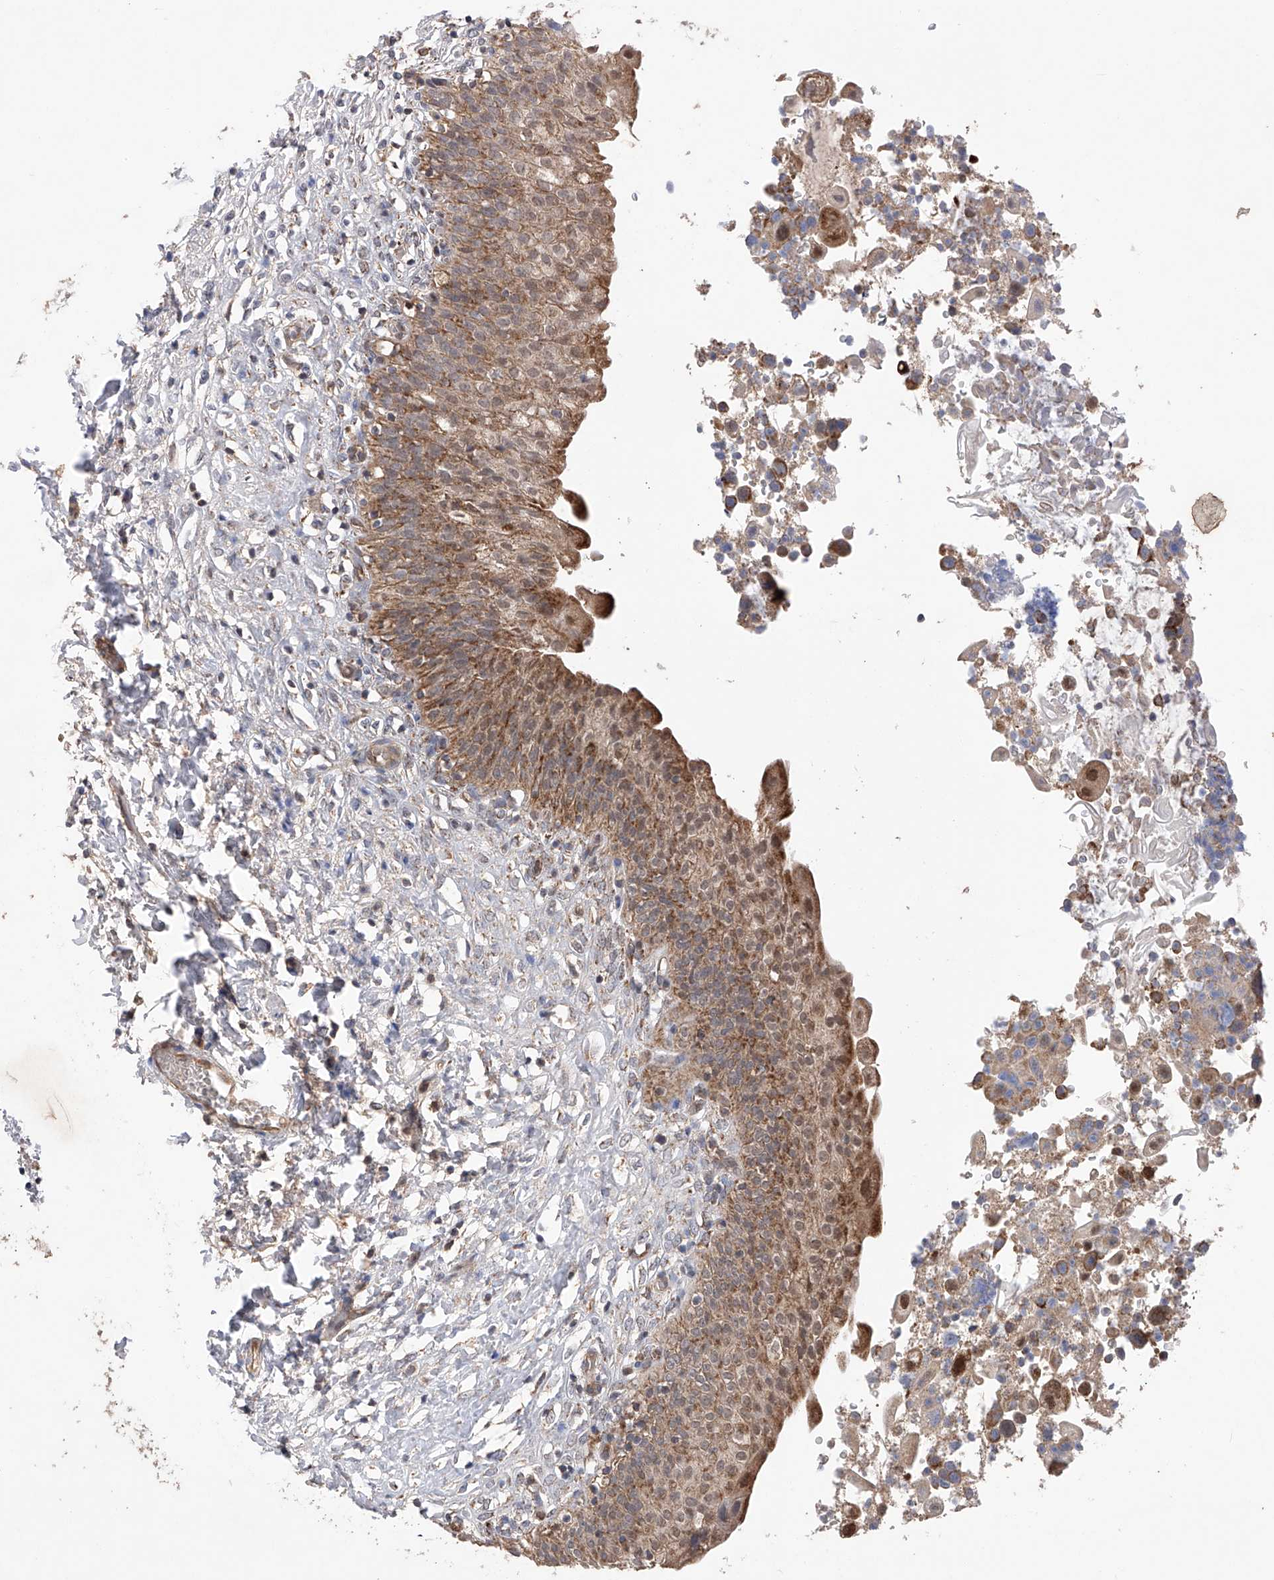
{"staining": {"intensity": "moderate", "quantity": ">75%", "location": "cytoplasmic/membranous,nuclear"}, "tissue": "urinary bladder", "cell_type": "Urothelial cells", "image_type": "normal", "snomed": [{"axis": "morphology", "description": "Normal tissue, NOS"}, {"axis": "topography", "description": "Urinary bladder"}], "caption": "Immunohistochemical staining of normal urinary bladder reveals medium levels of moderate cytoplasmic/membranous,nuclear positivity in about >75% of urothelial cells. The protein of interest is shown in brown color, while the nuclei are stained blue.", "gene": "SDHAF4", "patient": {"sex": "male", "age": 55}}